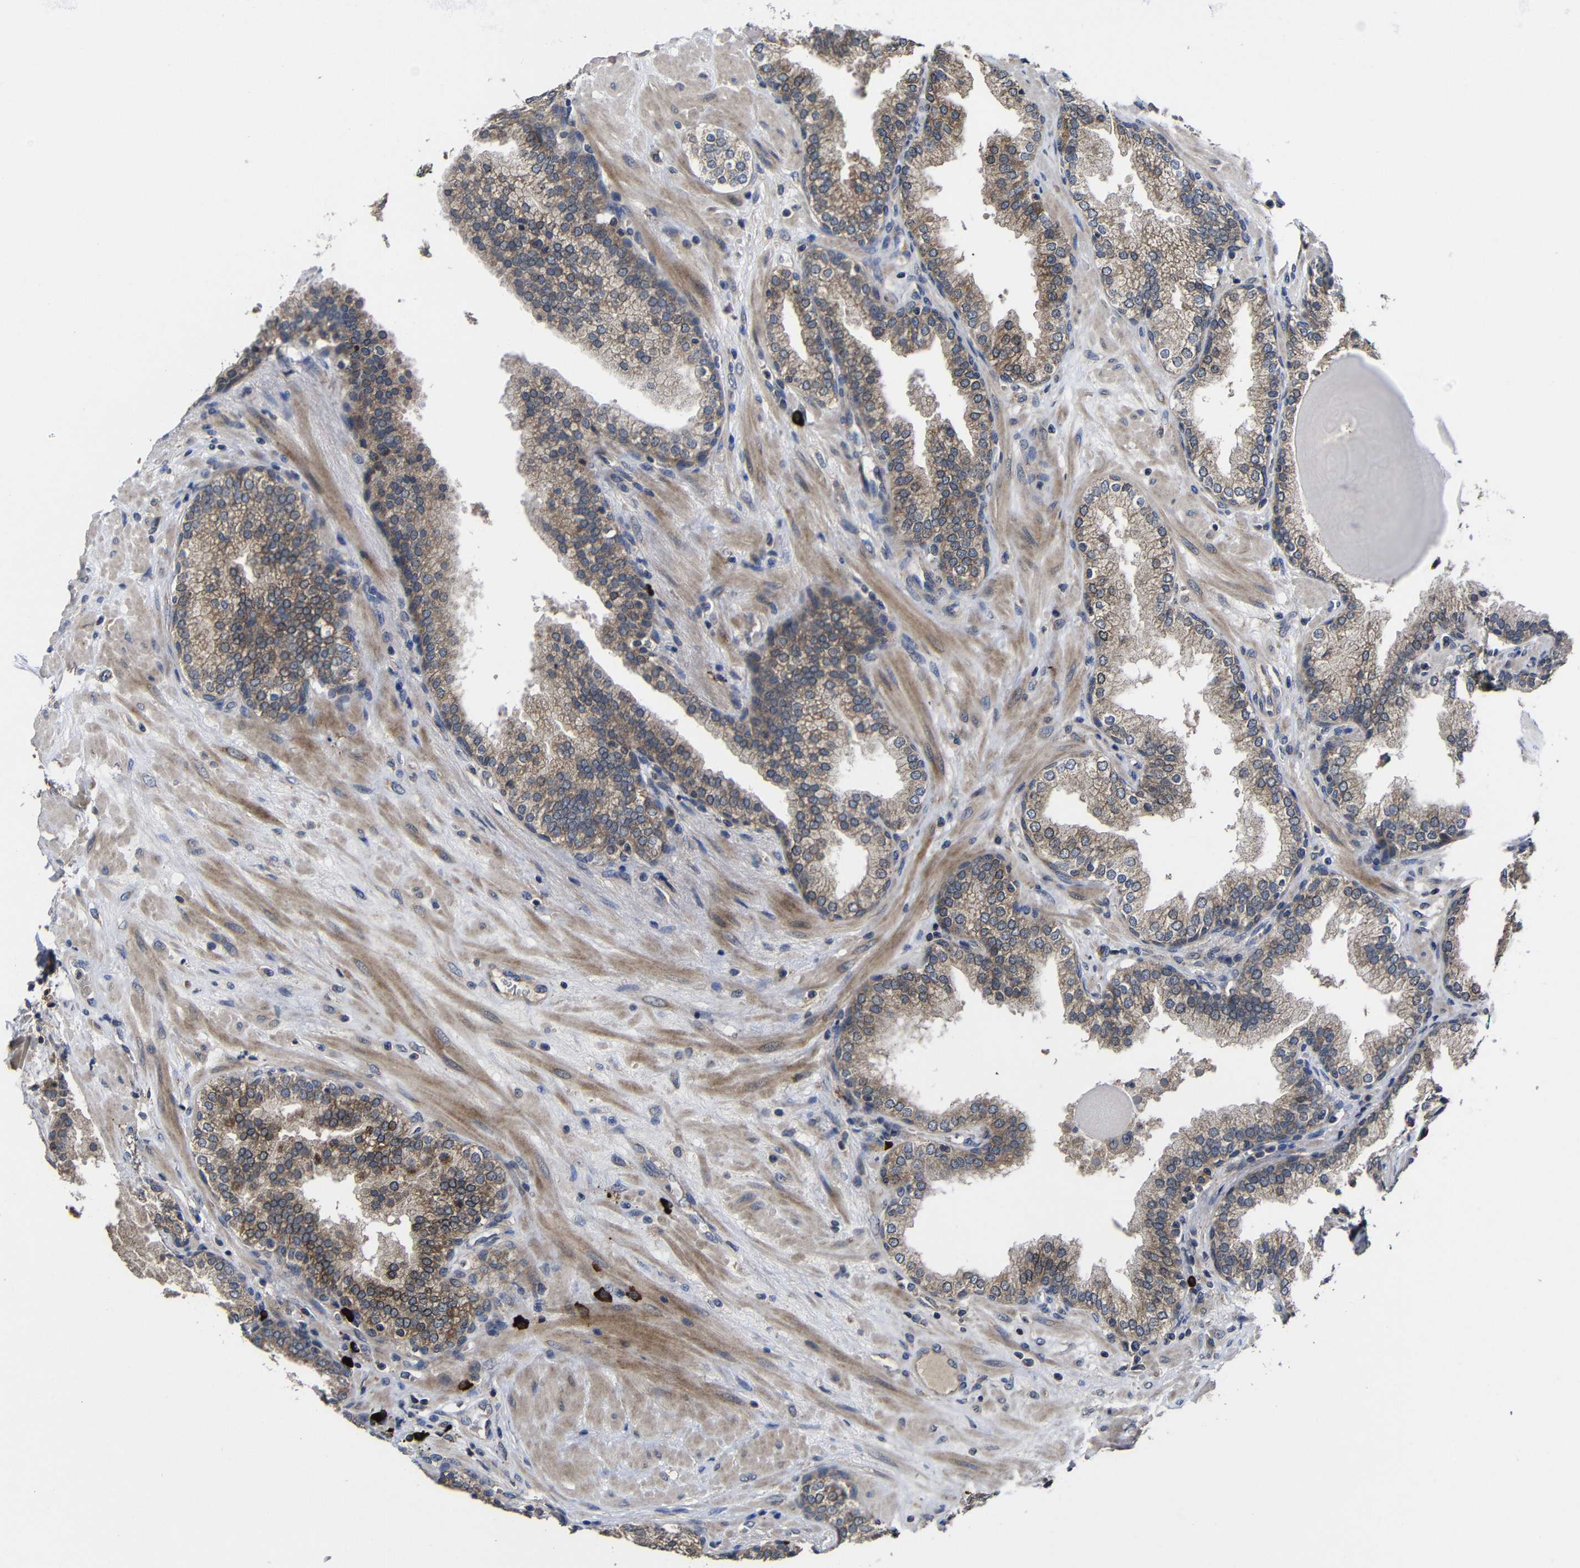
{"staining": {"intensity": "moderate", "quantity": "25%-75%", "location": "cytoplasmic/membranous"}, "tissue": "prostate", "cell_type": "Glandular cells", "image_type": "normal", "snomed": [{"axis": "morphology", "description": "Normal tissue, NOS"}, {"axis": "topography", "description": "Prostate"}], "caption": "A photomicrograph of prostate stained for a protein displays moderate cytoplasmic/membranous brown staining in glandular cells. Immunohistochemistry stains the protein in brown and the nuclei are stained blue.", "gene": "LPAR5", "patient": {"sex": "male", "age": 51}}